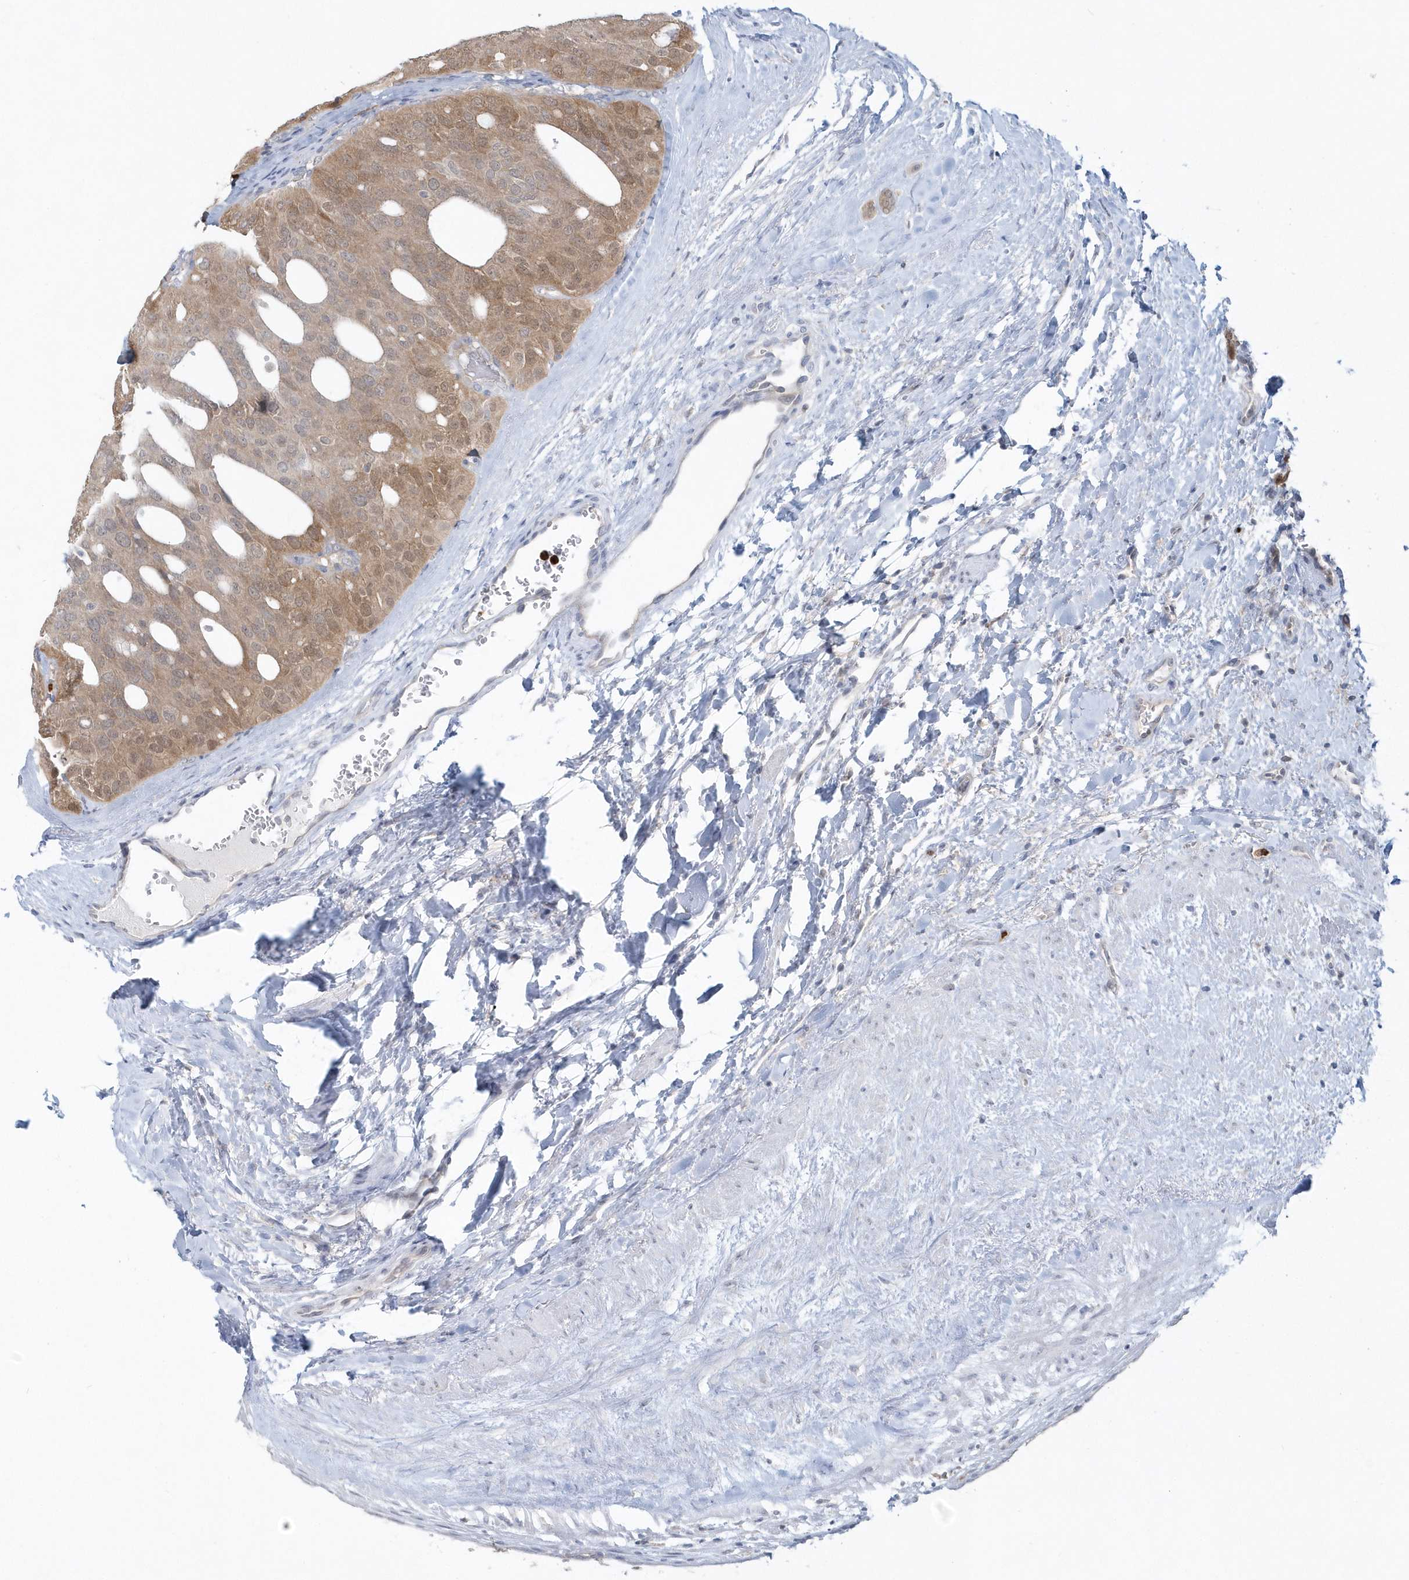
{"staining": {"intensity": "moderate", "quantity": ">75%", "location": "cytoplasmic/membranous,nuclear"}, "tissue": "thyroid cancer", "cell_type": "Tumor cells", "image_type": "cancer", "snomed": [{"axis": "morphology", "description": "Follicular adenoma carcinoma, NOS"}, {"axis": "topography", "description": "Thyroid gland"}], "caption": "Brown immunohistochemical staining in follicular adenoma carcinoma (thyroid) exhibits moderate cytoplasmic/membranous and nuclear positivity in about >75% of tumor cells.", "gene": "RNF7", "patient": {"sex": "male", "age": 75}}